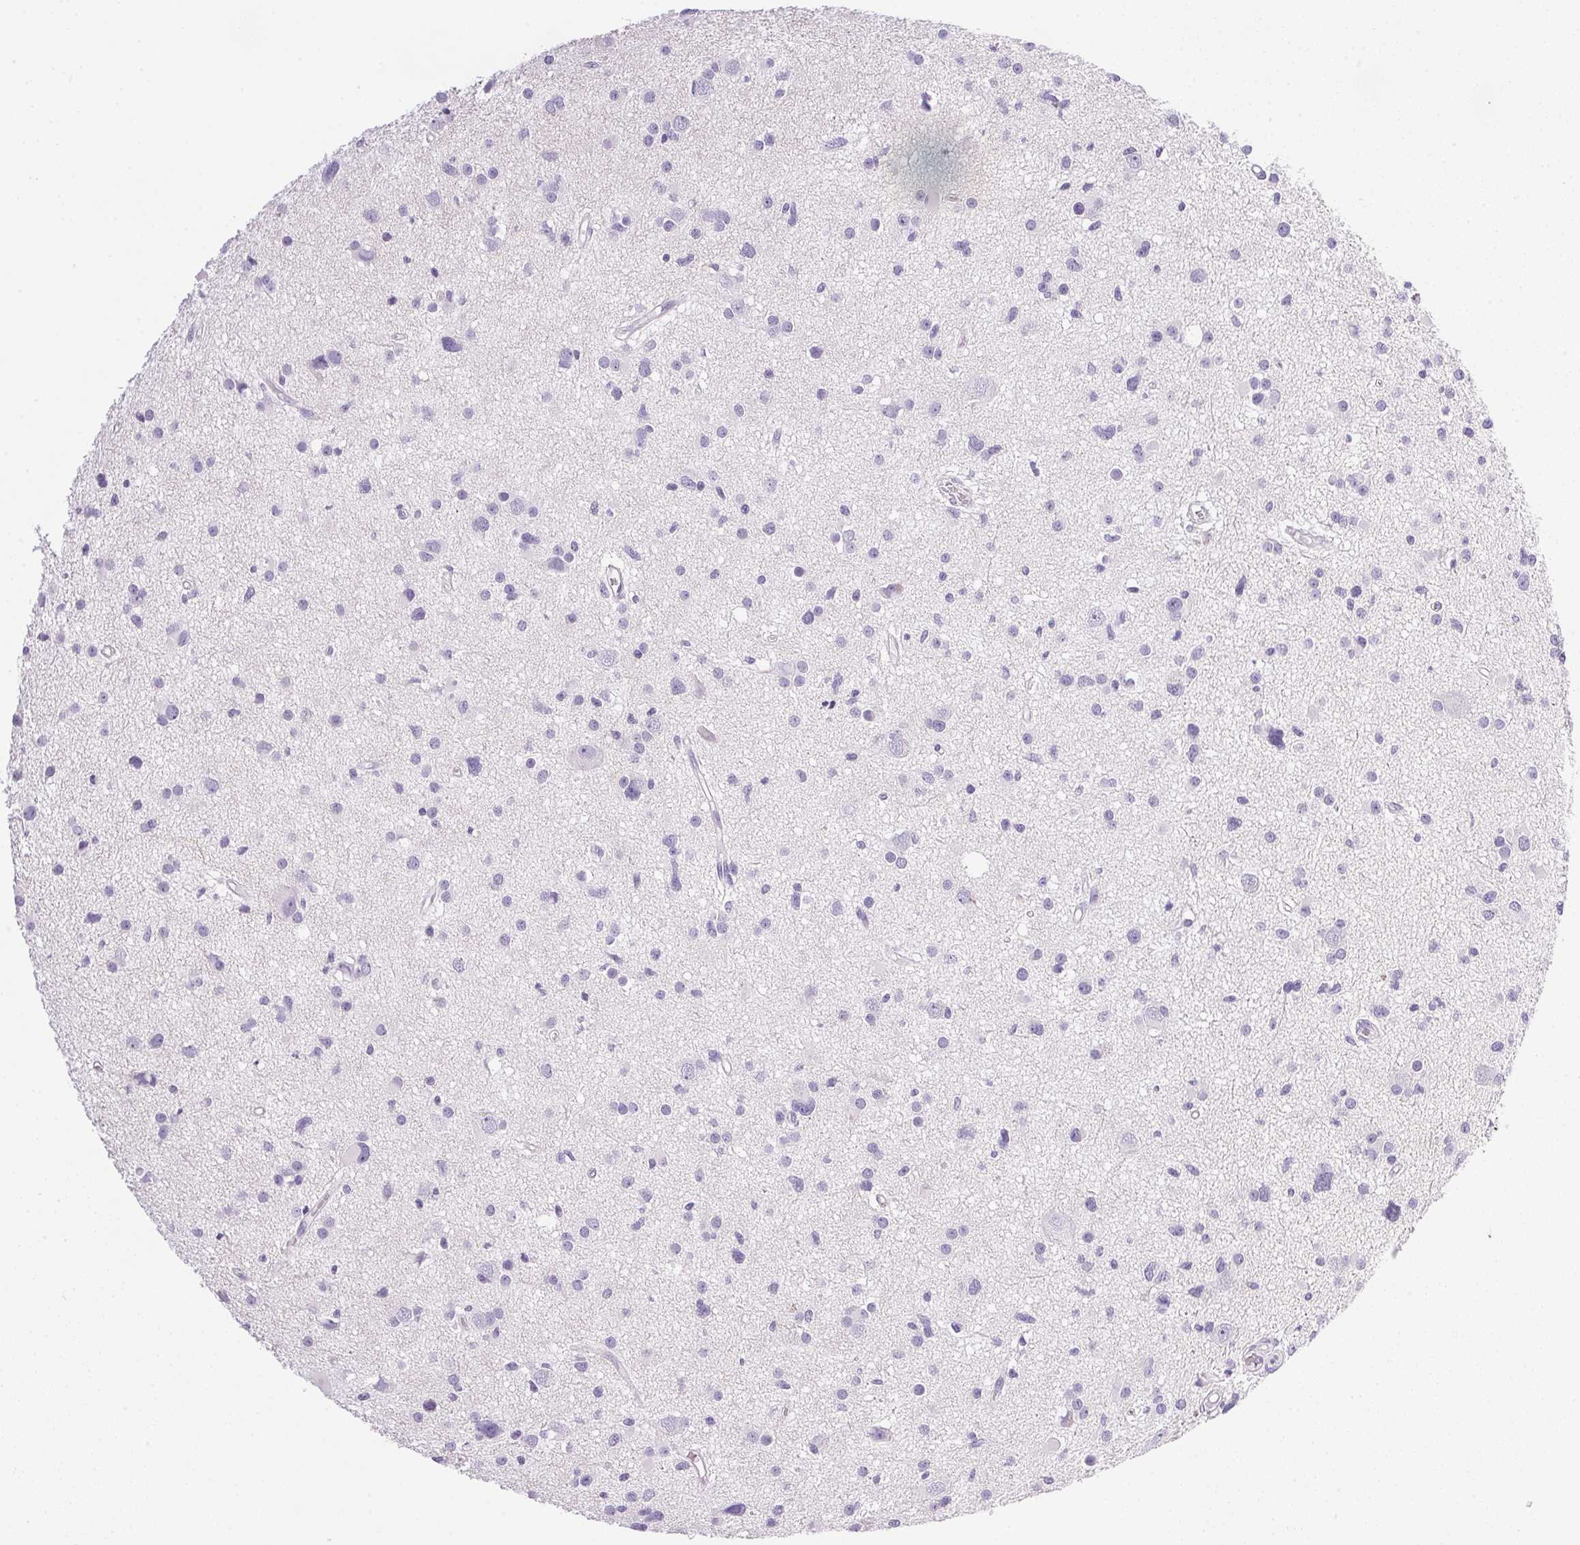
{"staining": {"intensity": "negative", "quantity": "none", "location": "none"}, "tissue": "glioma", "cell_type": "Tumor cells", "image_type": "cancer", "snomed": [{"axis": "morphology", "description": "Glioma, malignant, High grade"}, {"axis": "topography", "description": "Brain"}], "caption": "High-grade glioma (malignant) was stained to show a protein in brown. There is no significant expression in tumor cells. The staining was performed using DAB to visualize the protein expression in brown, while the nuclei were stained in blue with hematoxylin (Magnification: 20x).", "gene": "ATP6V0A4", "patient": {"sex": "male", "age": 54}}